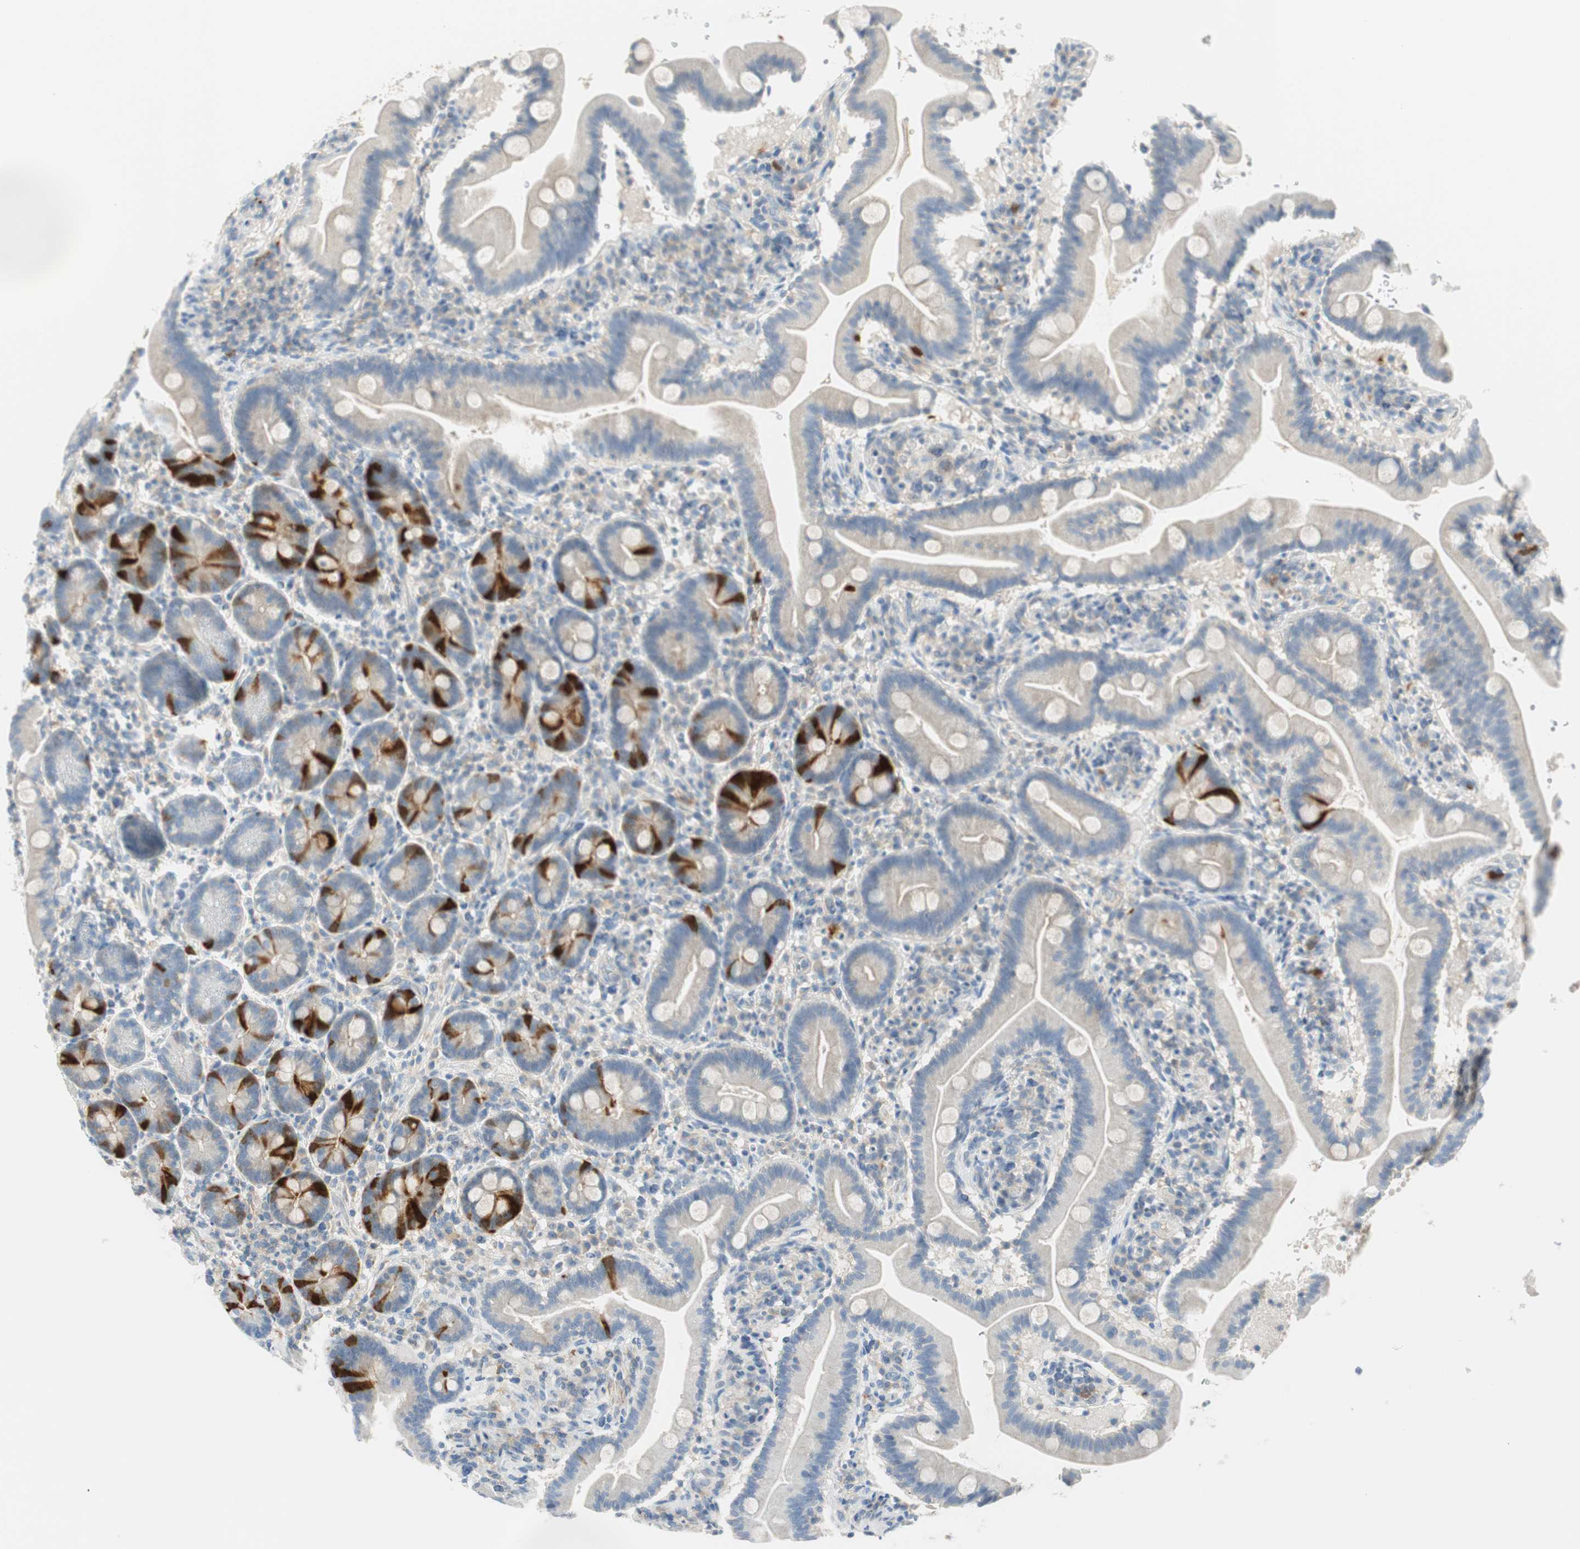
{"staining": {"intensity": "strong", "quantity": "<25%", "location": "cytoplasmic/membranous,nuclear"}, "tissue": "duodenum", "cell_type": "Glandular cells", "image_type": "normal", "snomed": [{"axis": "morphology", "description": "Normal tissue, NOS"}, {"axis": "topography", "description": "Duodenum"}], "caption": "Protein staining of benign duodenum displays strong cytoplasmic/membranous,nuclear positivity in approximately <25% of glandular cells. The protein is shown in brown color, while the nuclei are stained blue.", "gene": "PTTG1", "patient": {"sex": "male", "age": 54}}